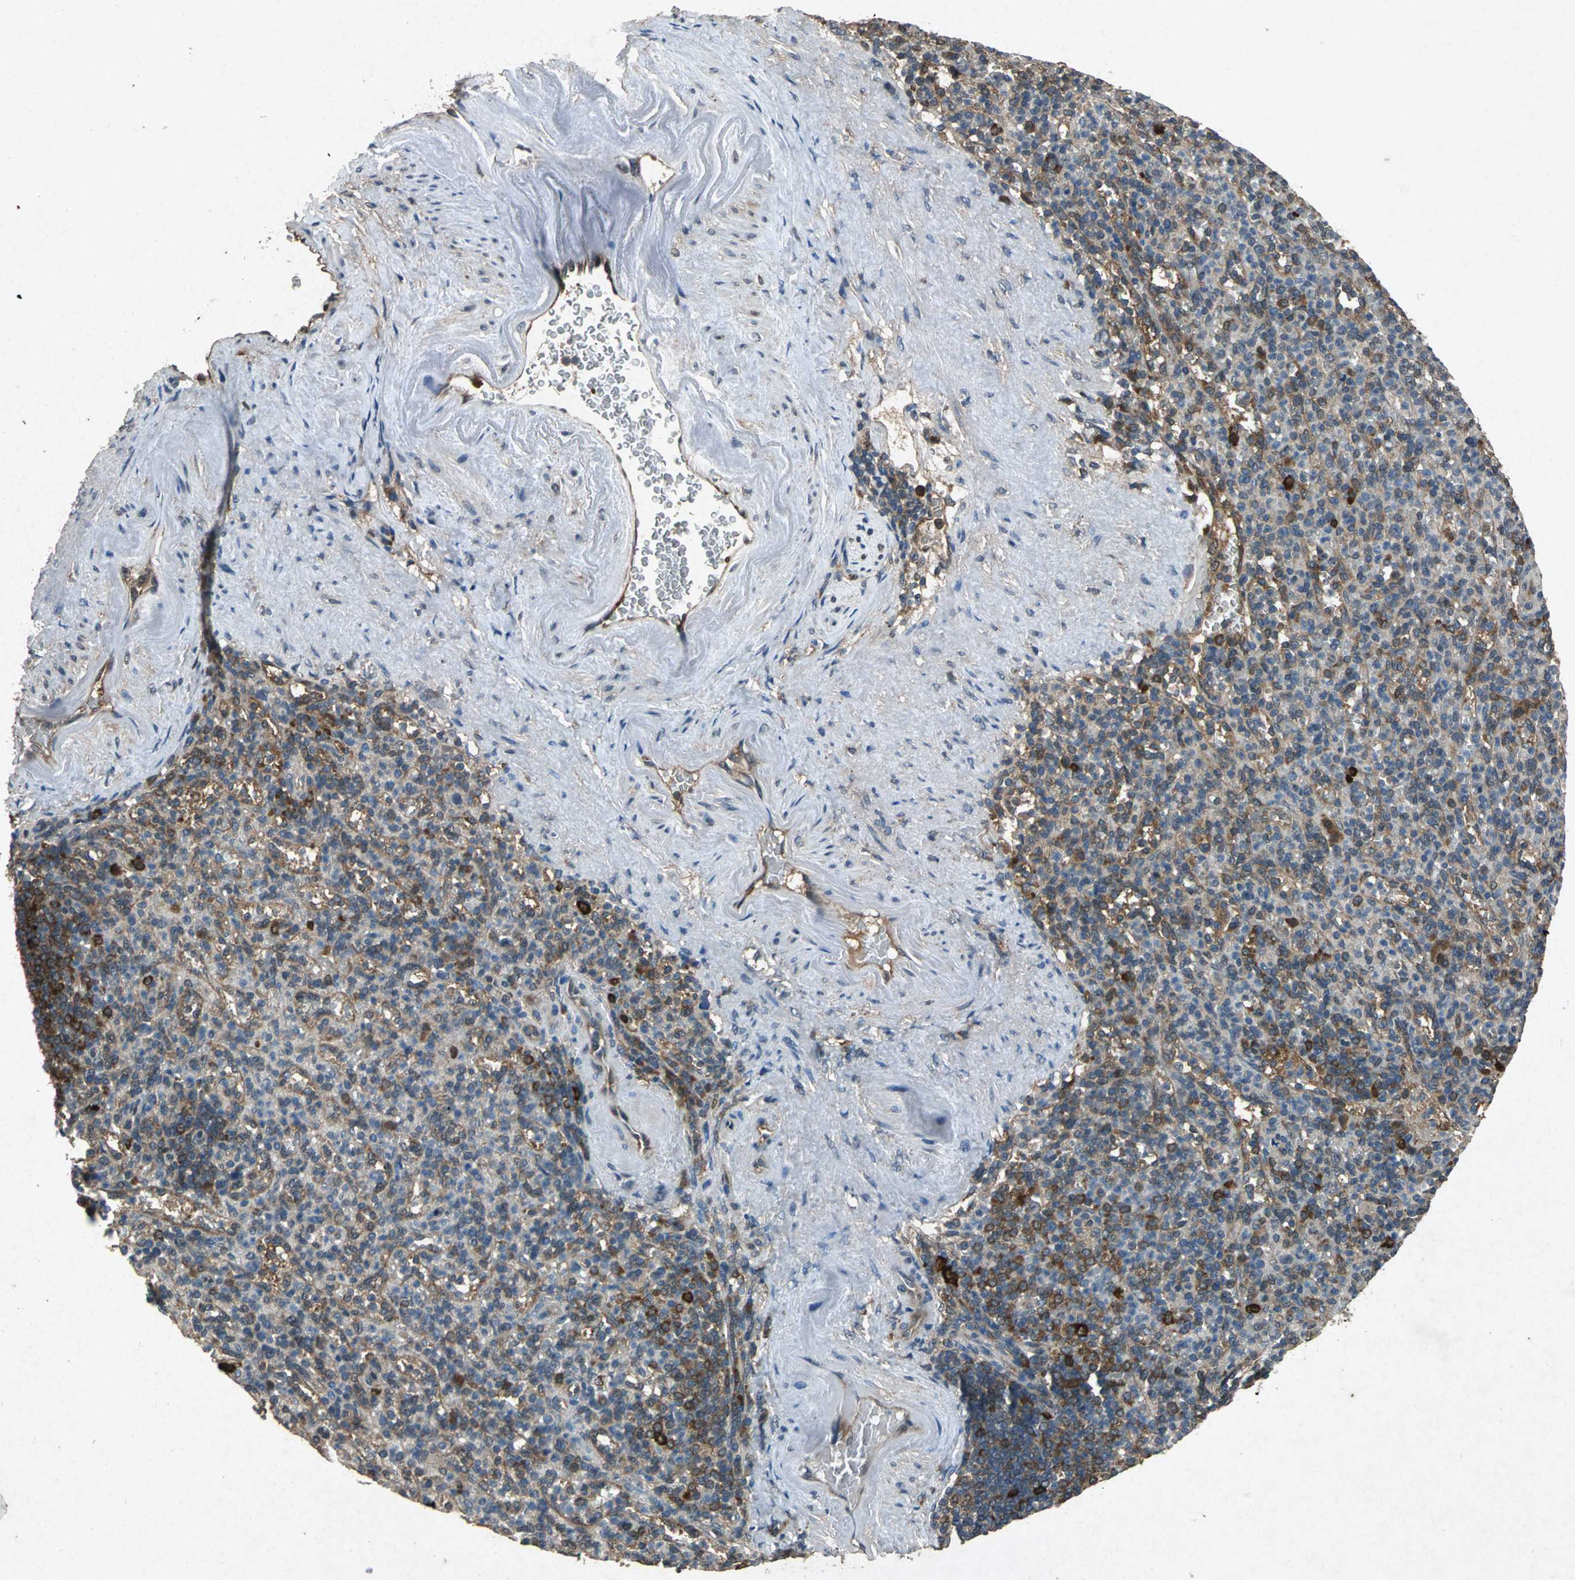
{"staining": {"intensity": "weak", "quantity": ">75%", "location": "cytoplasmic/membranous"}, "tissue": "spleen", "cell_type": "Cells in red pulp", "image_type": "normal", "snomed": [{"axis": "morphology", "description": "Normal tissue, NOS"}, {"axis": "topography", "description": "Spleen"}], "caption": "A micrograph of spleen stained for a protein demonstrates weak cytoplasmic/membranous brown staining in cells in red pulp. Nuclei are stained in blue.", "gene": "HSP90AB1", "patient": {"sex": "female", "age": 74}}